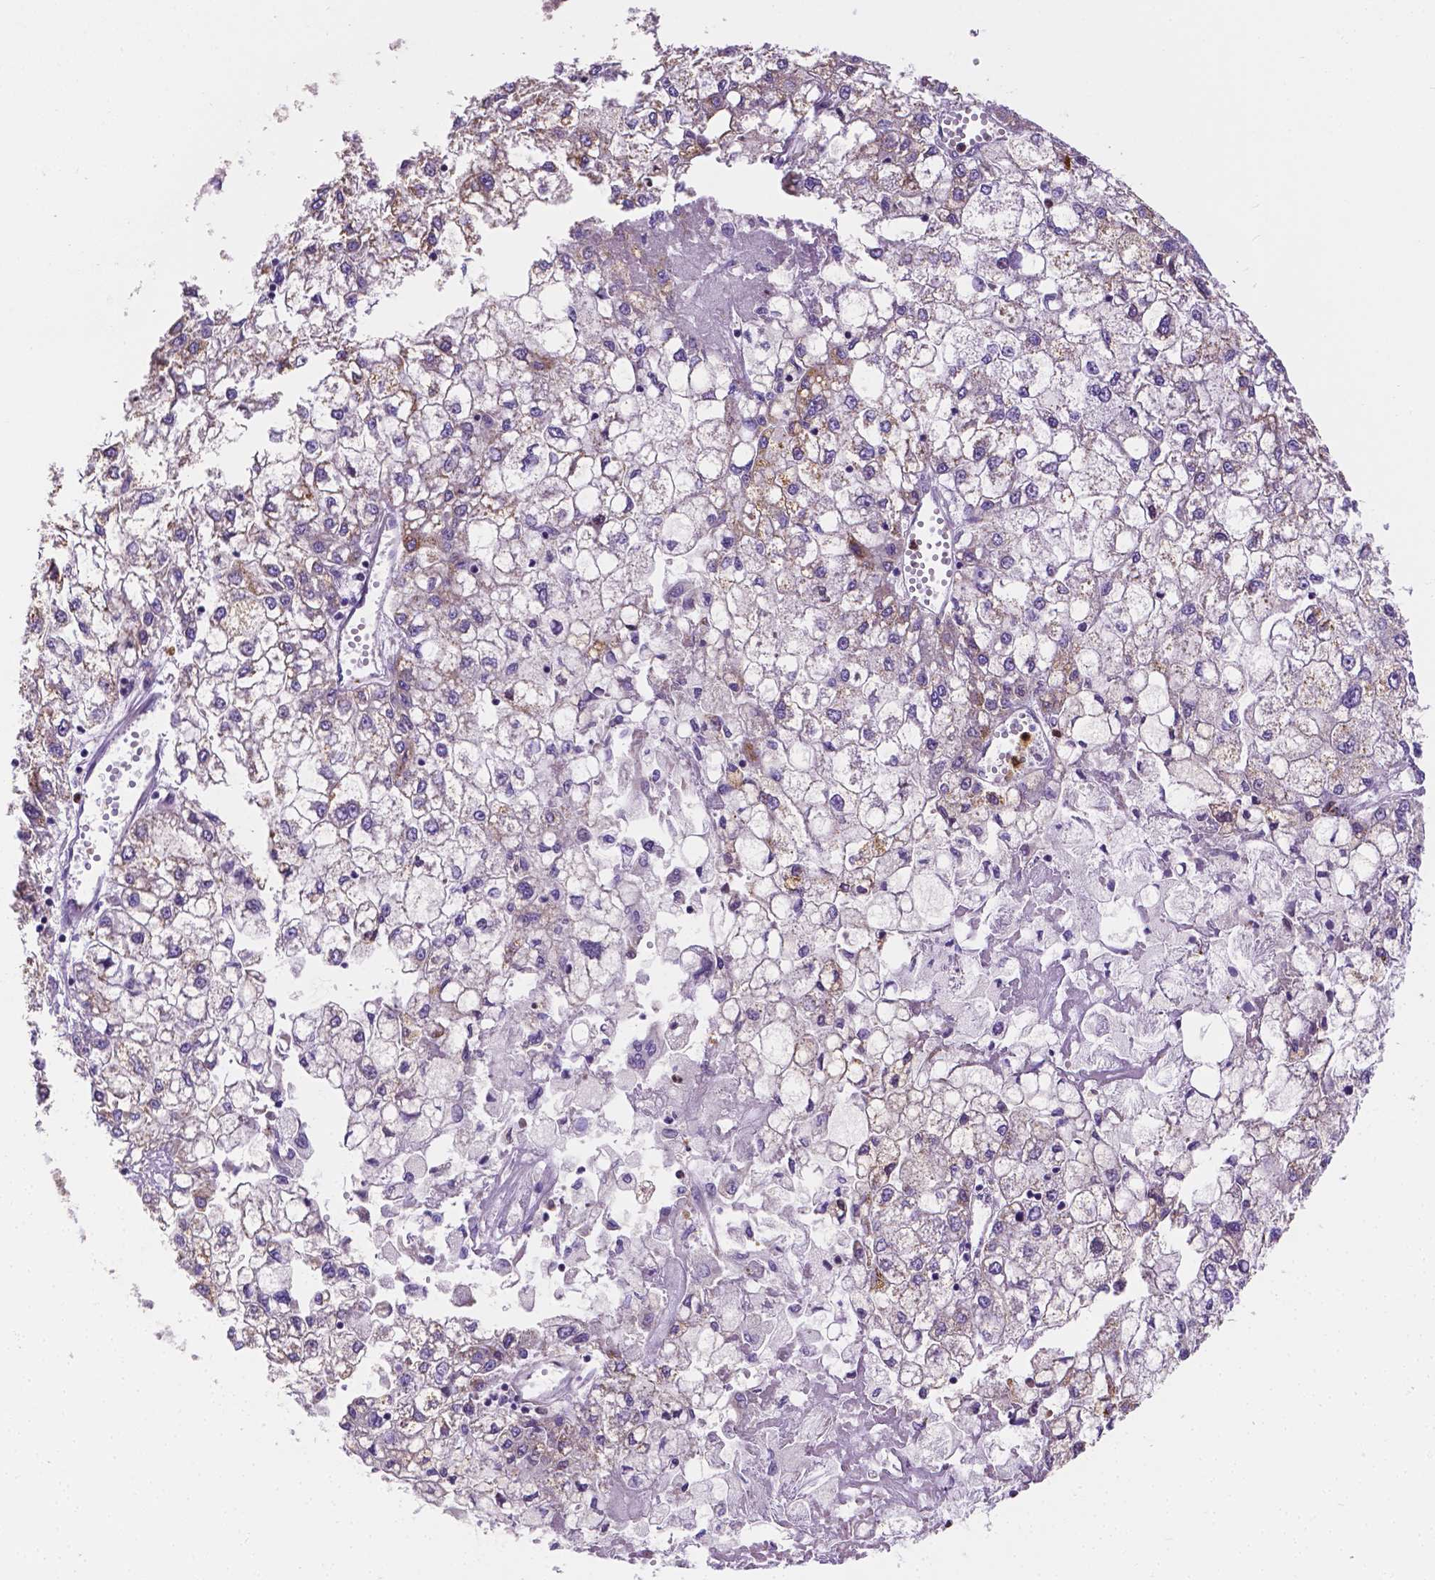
{"staining": {"intensity": "negative", "quantity": "none", "location": "none"}, "tissue": "liver cancer", "cell_type": "Tumor cells", "image_type": "cancer", "snomed": [{"axis": "morphology", "description": "Carcinoma, Hepatocellular, NOS"}, {"axis": "topography", "description": "Liver"}], "caption": "IHC histopathology image of human liver cancer (hepatocellular carcinoma) stained for a protein (brown), which displays no expression in tumor cells.", "gene": "ZNRD2", "patient": {"sex": "male", "age": 40}}